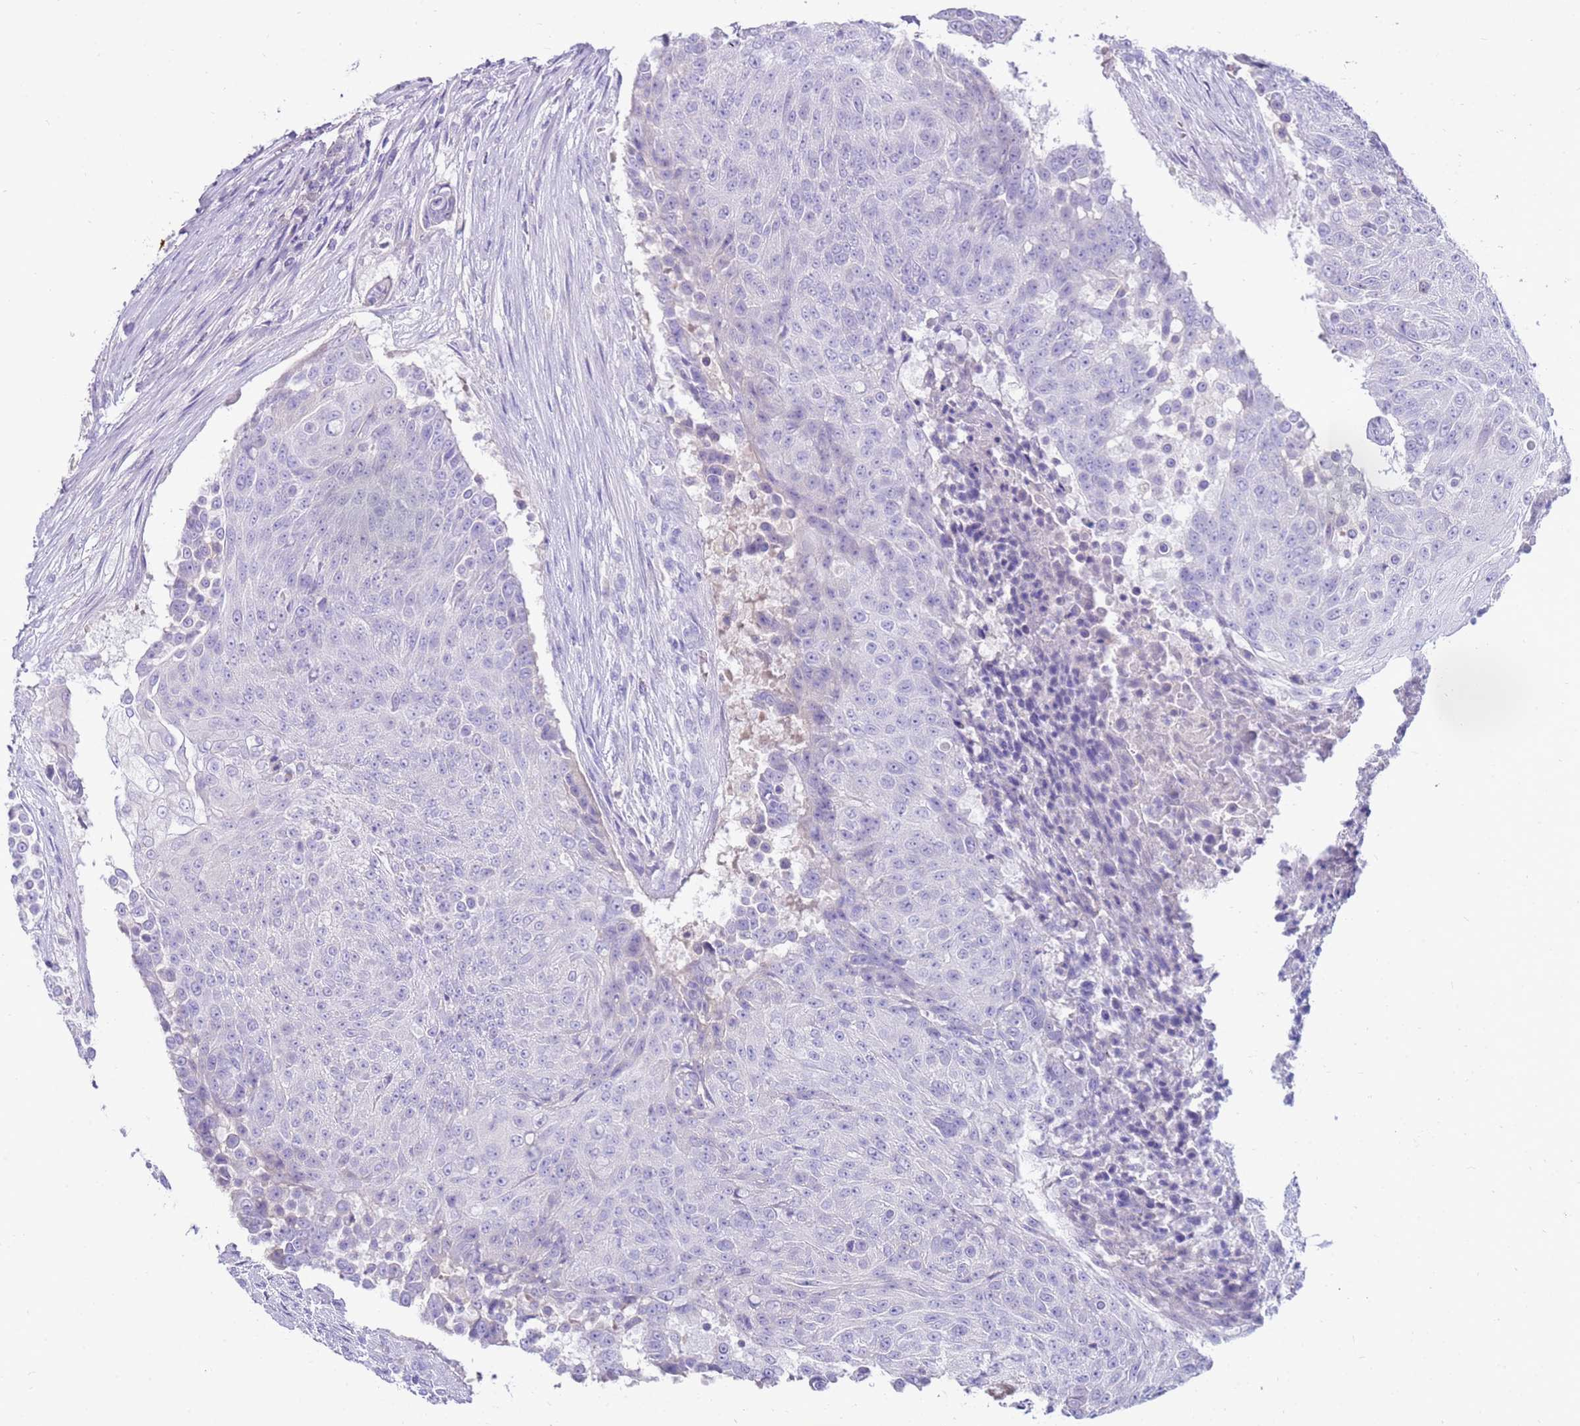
{"staining": {"intensity": "negative", "quantity": "none", "location": "none"}, "tissue": "urothelial cancer", "cell_type": "Tumor cells", "image_type": "cancer", "snomed": [{"axis": "morphology", "description": "Urothelial carcinoma, High grade"}, {"axis": "topography", "description": "Urinary bladder"}], "caption": "High-grade urothelial carcinoma stained for a protein using immunohistochemistry (IHC) displays no positivity tumor cells.", "gene": "EVPLL", "patient": {"sex": "female", "age": 63}}